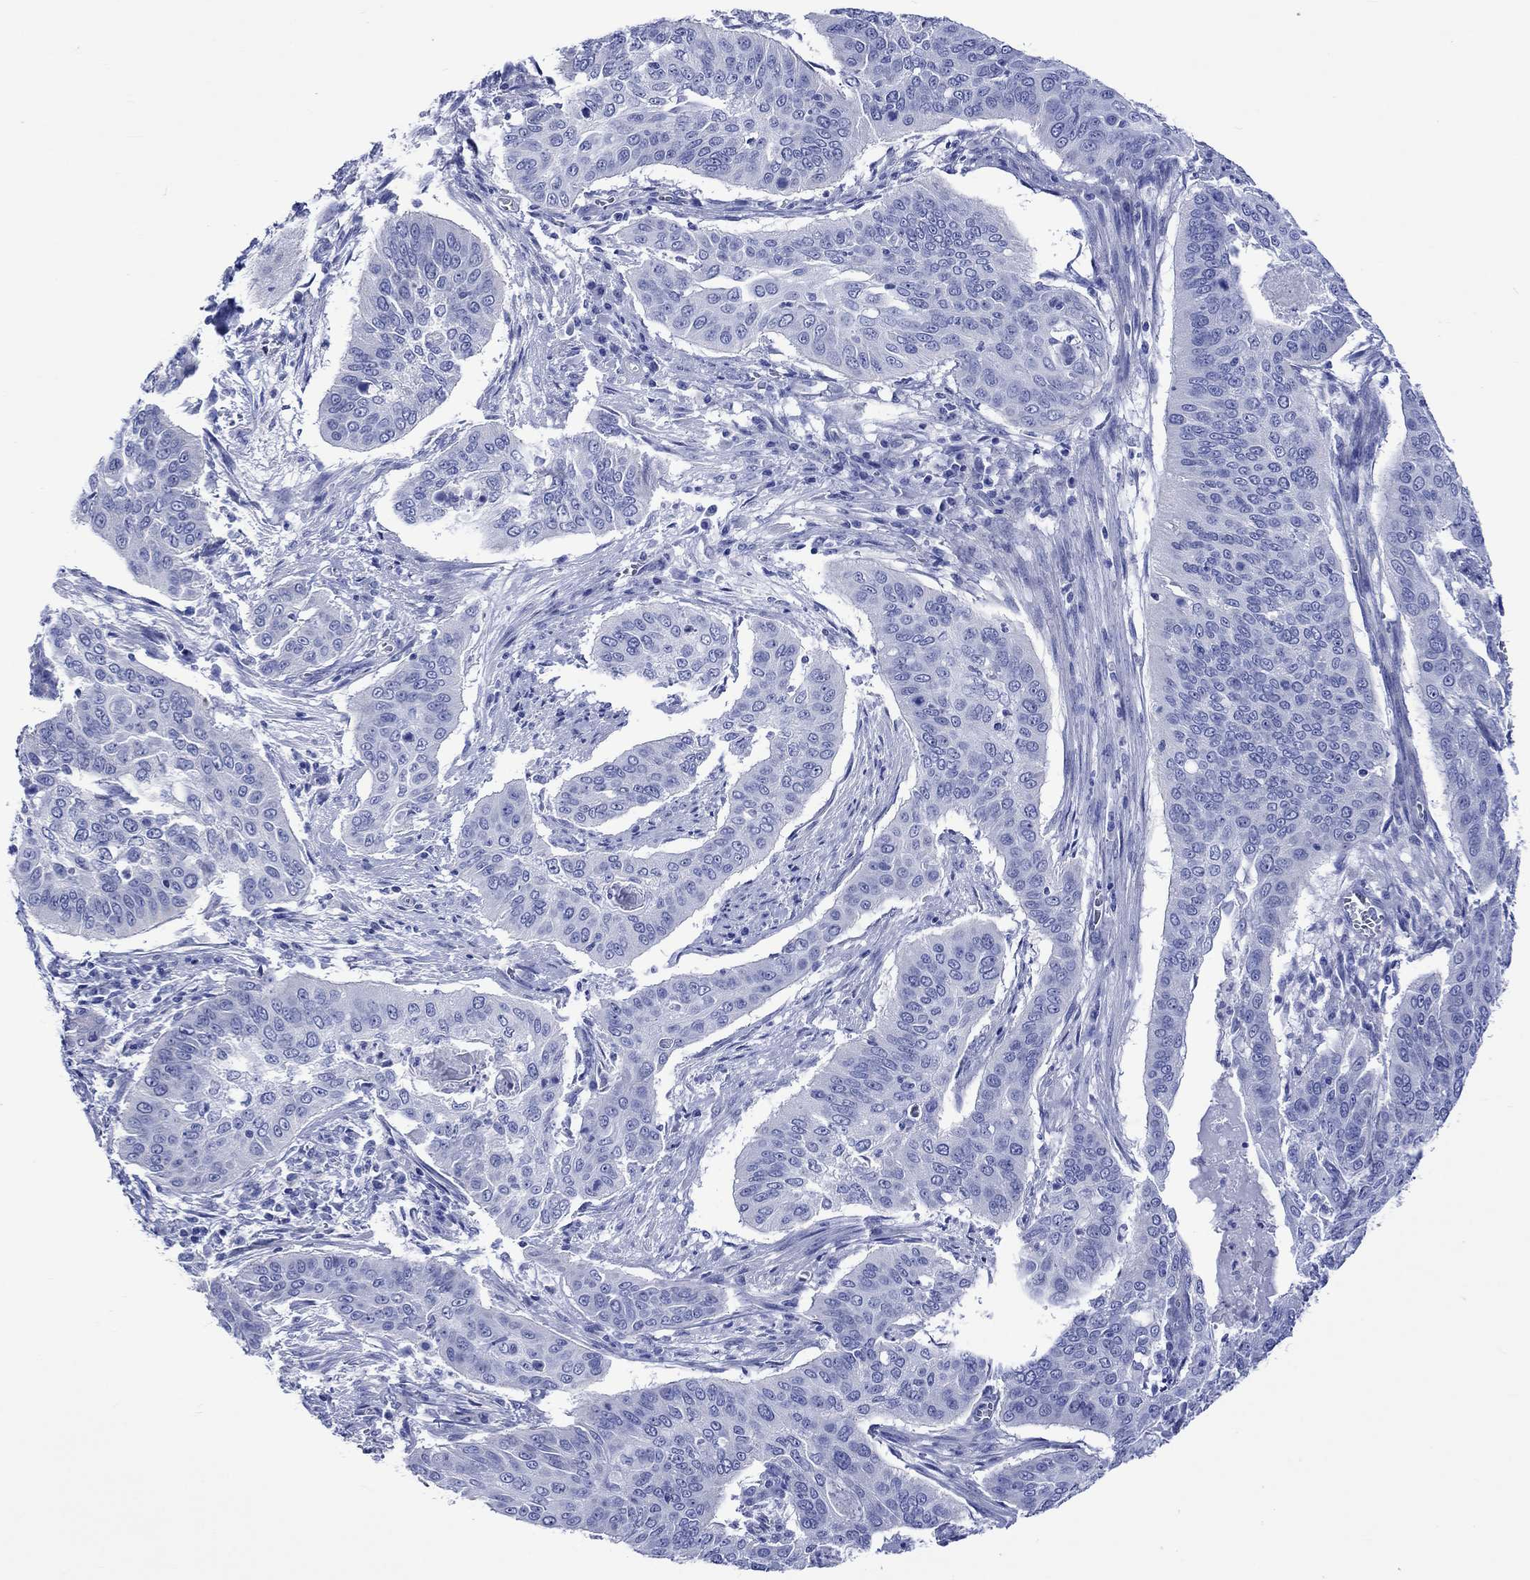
{"staining": {"intensity": "negative", "quantity": "none", "location": "none"}, "tissue": "cervical cancer", "cell_type": "Tumor cells", "image_type": "cancer", "snomed": [{"axis": "morphology", "description": "Squamous cell carcinoma, NOS"}, {"axis": "topography", "description": "Cervix"}], "caption": "Squamous cell carcinoma (cervical) was stained to show a protein in brown. There is no significant positivity in tumor cells.", "gene": "HARBI1", "patient": {"sex": "female", "age": 39}}